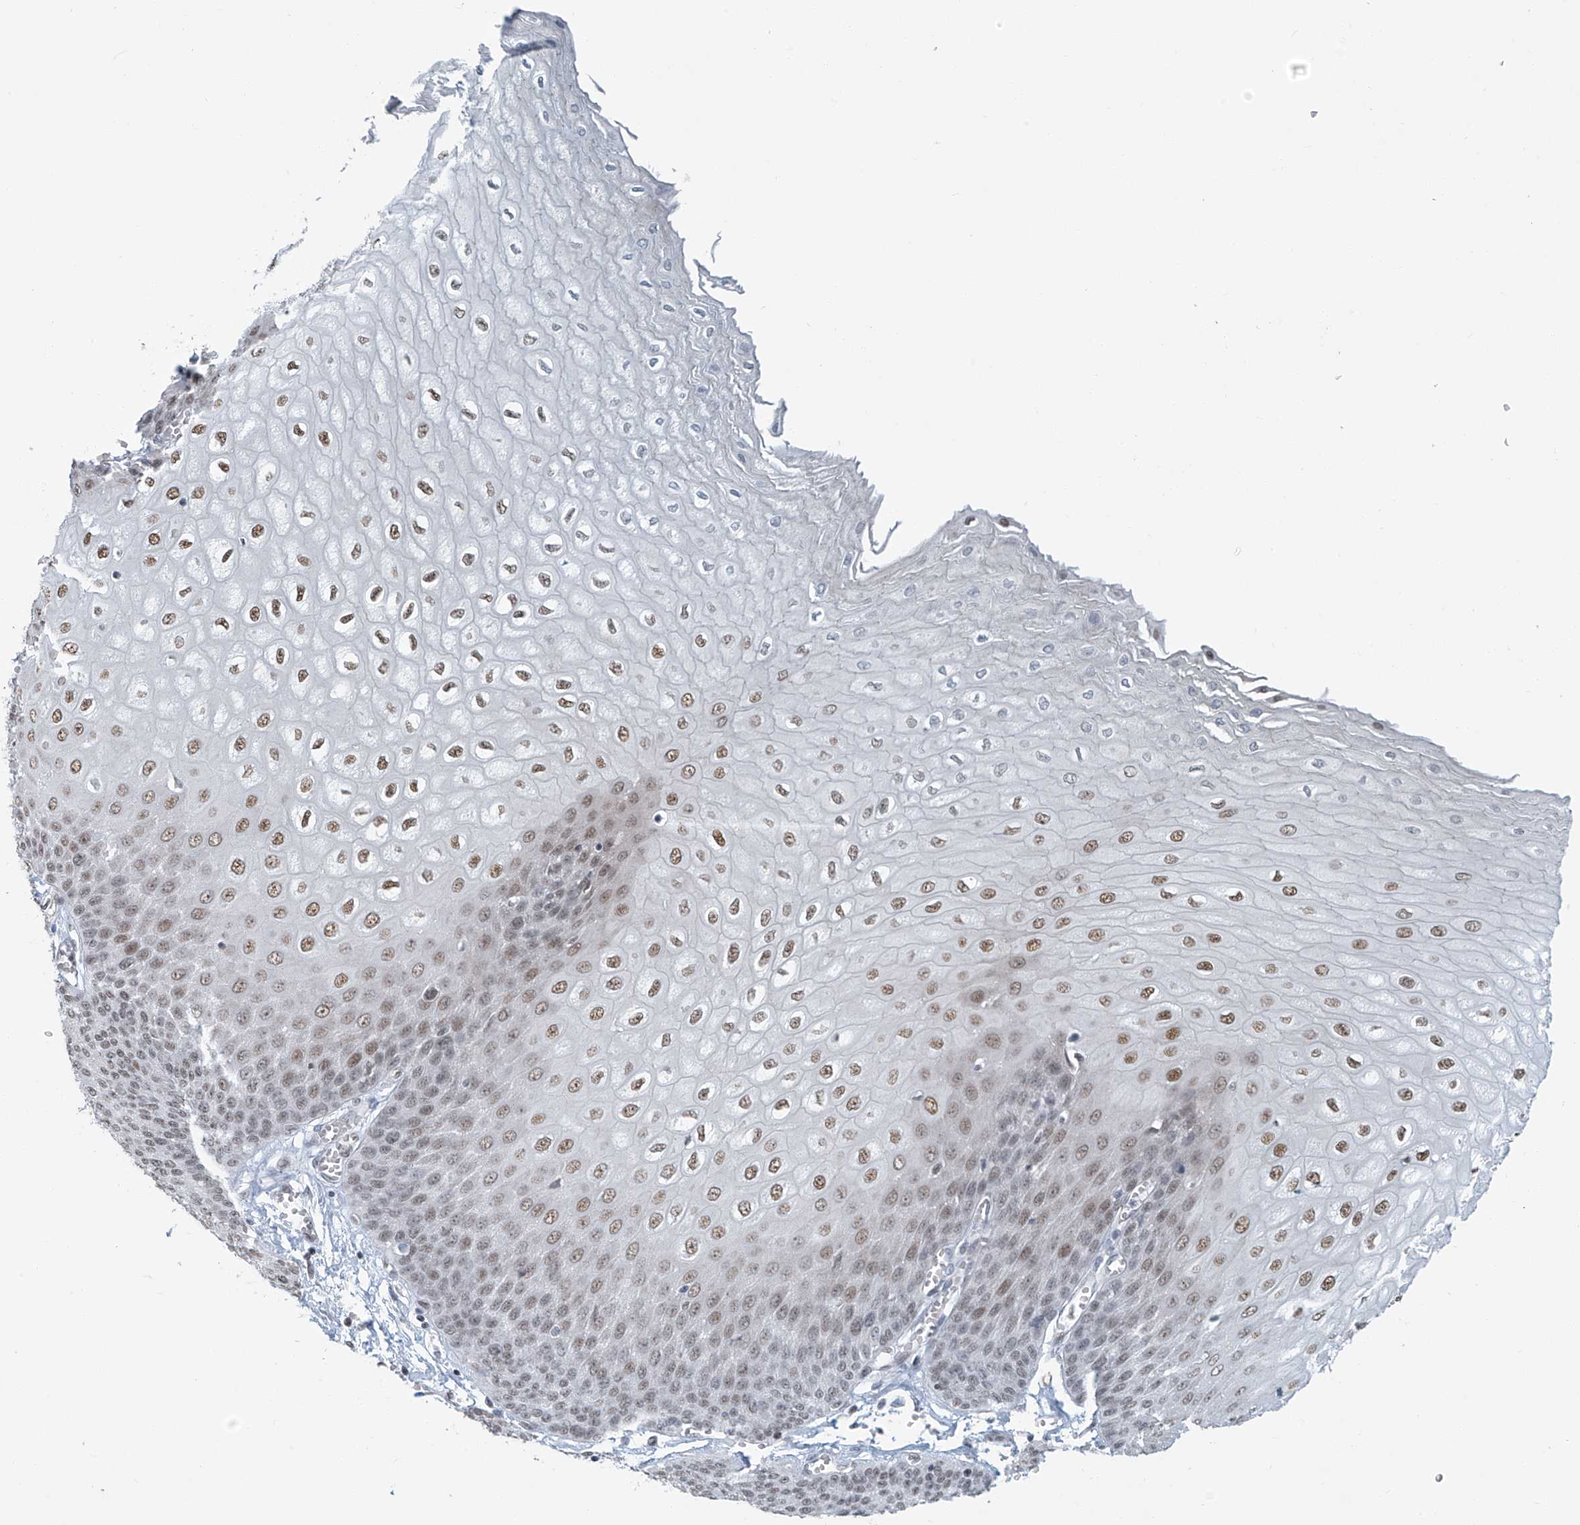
{"staining": {"intensity": "strong", "quantity": "25%-75%", "location": "nuclear"}, "tissue": "esophagus", "cell_type": "Squamous epithelial cells", "image_type": "normal", "snomed": [{"axis": "morphology", "description": "Normal tissue, NOS"}, {"axis": "topography", "description": "Esophagus"}], "caption": "Unremarkable esophagus shows strong nuclear positivity in about 25%-75% of squamous epithelial cells, visualized by immunohistochemistry.", "gene": "ENSG00000257390", "patient": {"sex": "male", "age": 60}}